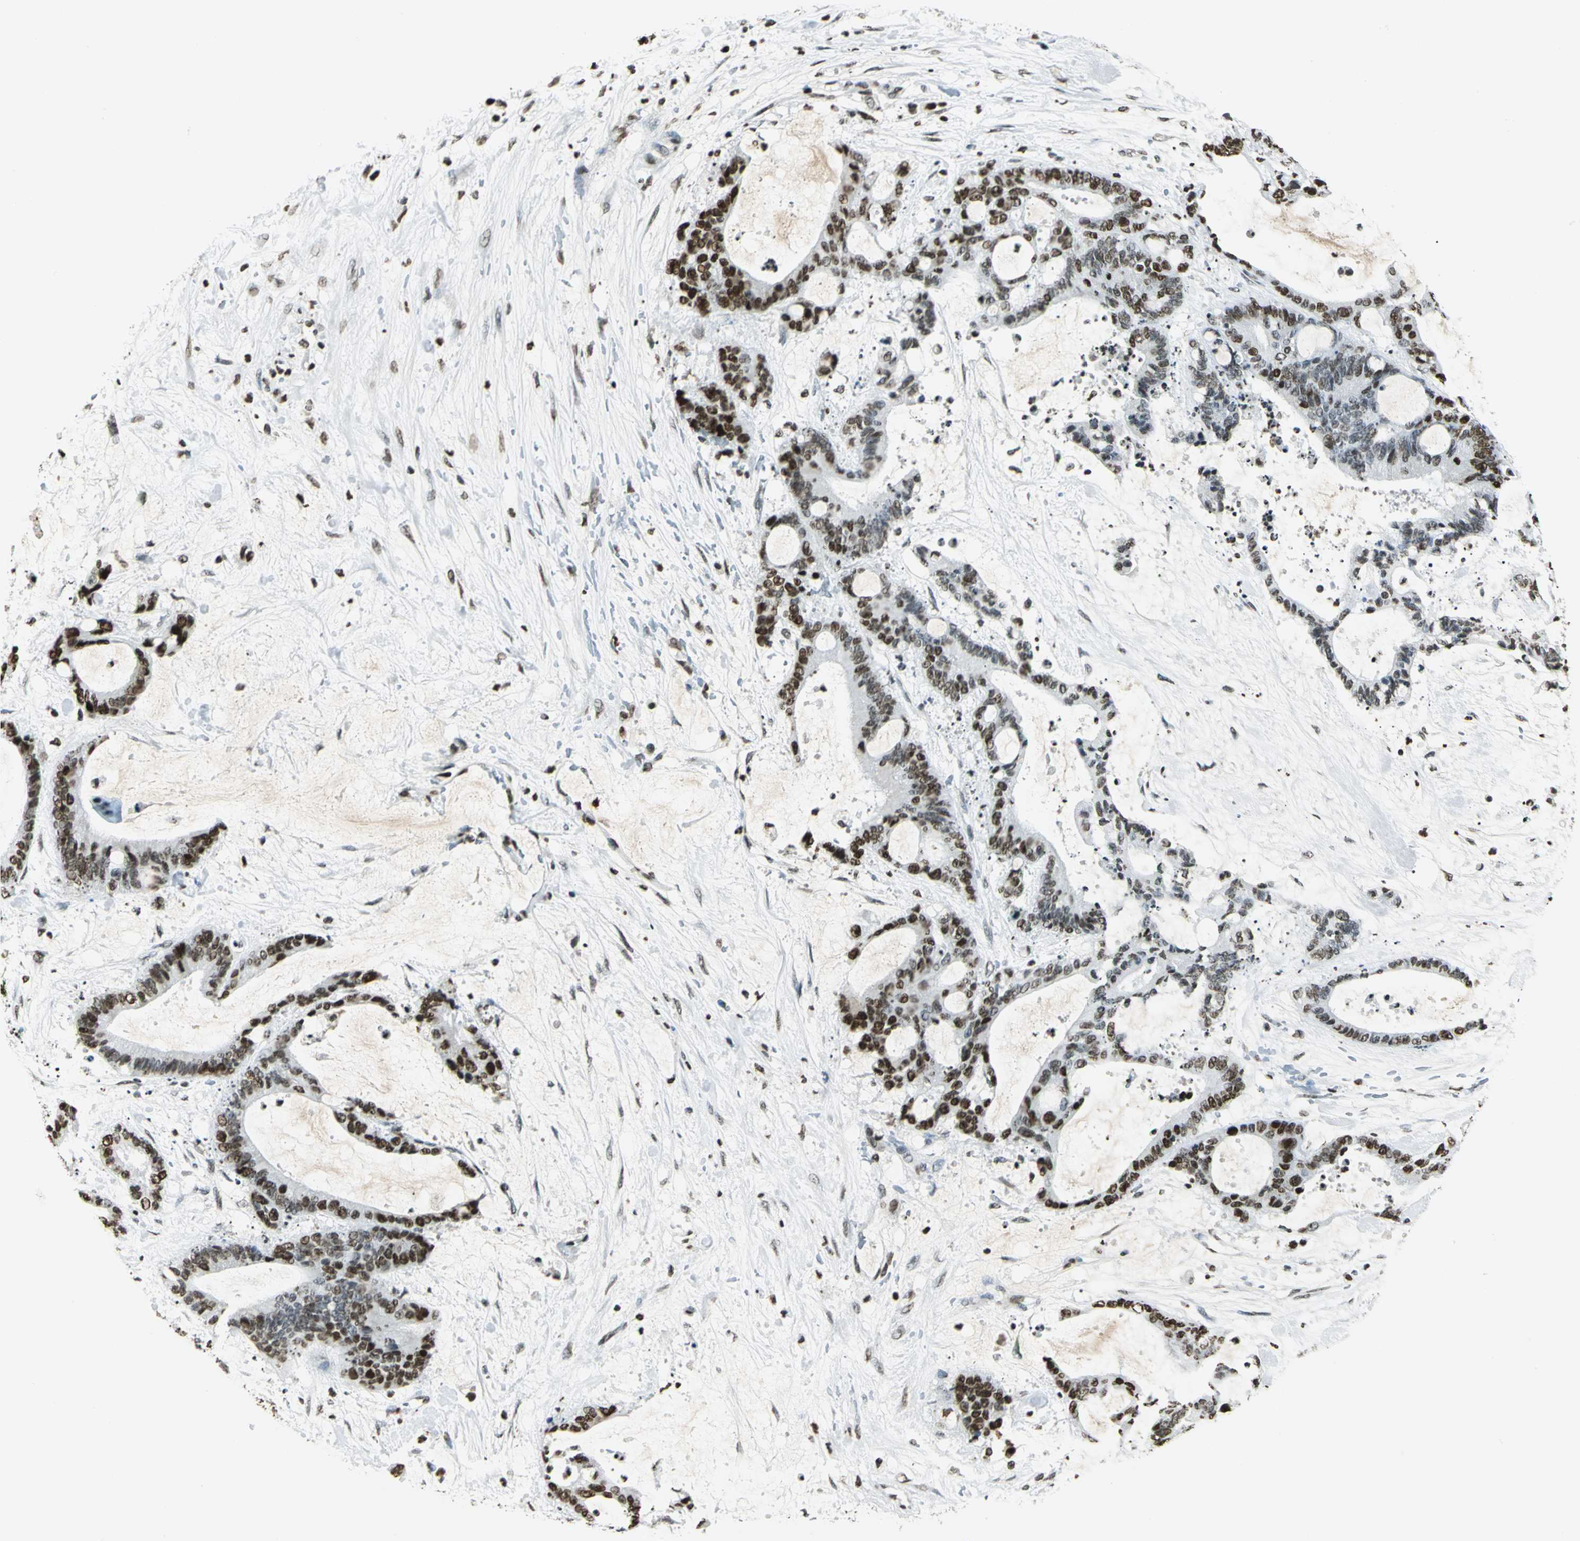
{"staining": {"intensity": "strong", "quantity": ">75%", "location": "nuclear"}, "tissue": "liver cancer", "cell_type": "Tumor cells", "image_type": "cancer", "snomed": [{"axis": "morphology", "description": "Cholangiocarcinoma"}, {"axis": "topography", "description": "Liver"}], "caption": "Immunohistochemical staining of human cholangiocarcinoma (liver) displays strong nuclear protein expression in about >75% of tumor cells. The staining is performed using DAB (3,3'-diaminobenzidine) brown chromogen to label protein expression. The nuclei are counter-stained blue using hematoxylin.", "gene": "MCM4", "patient": {"sex": "female", "age": 73}}